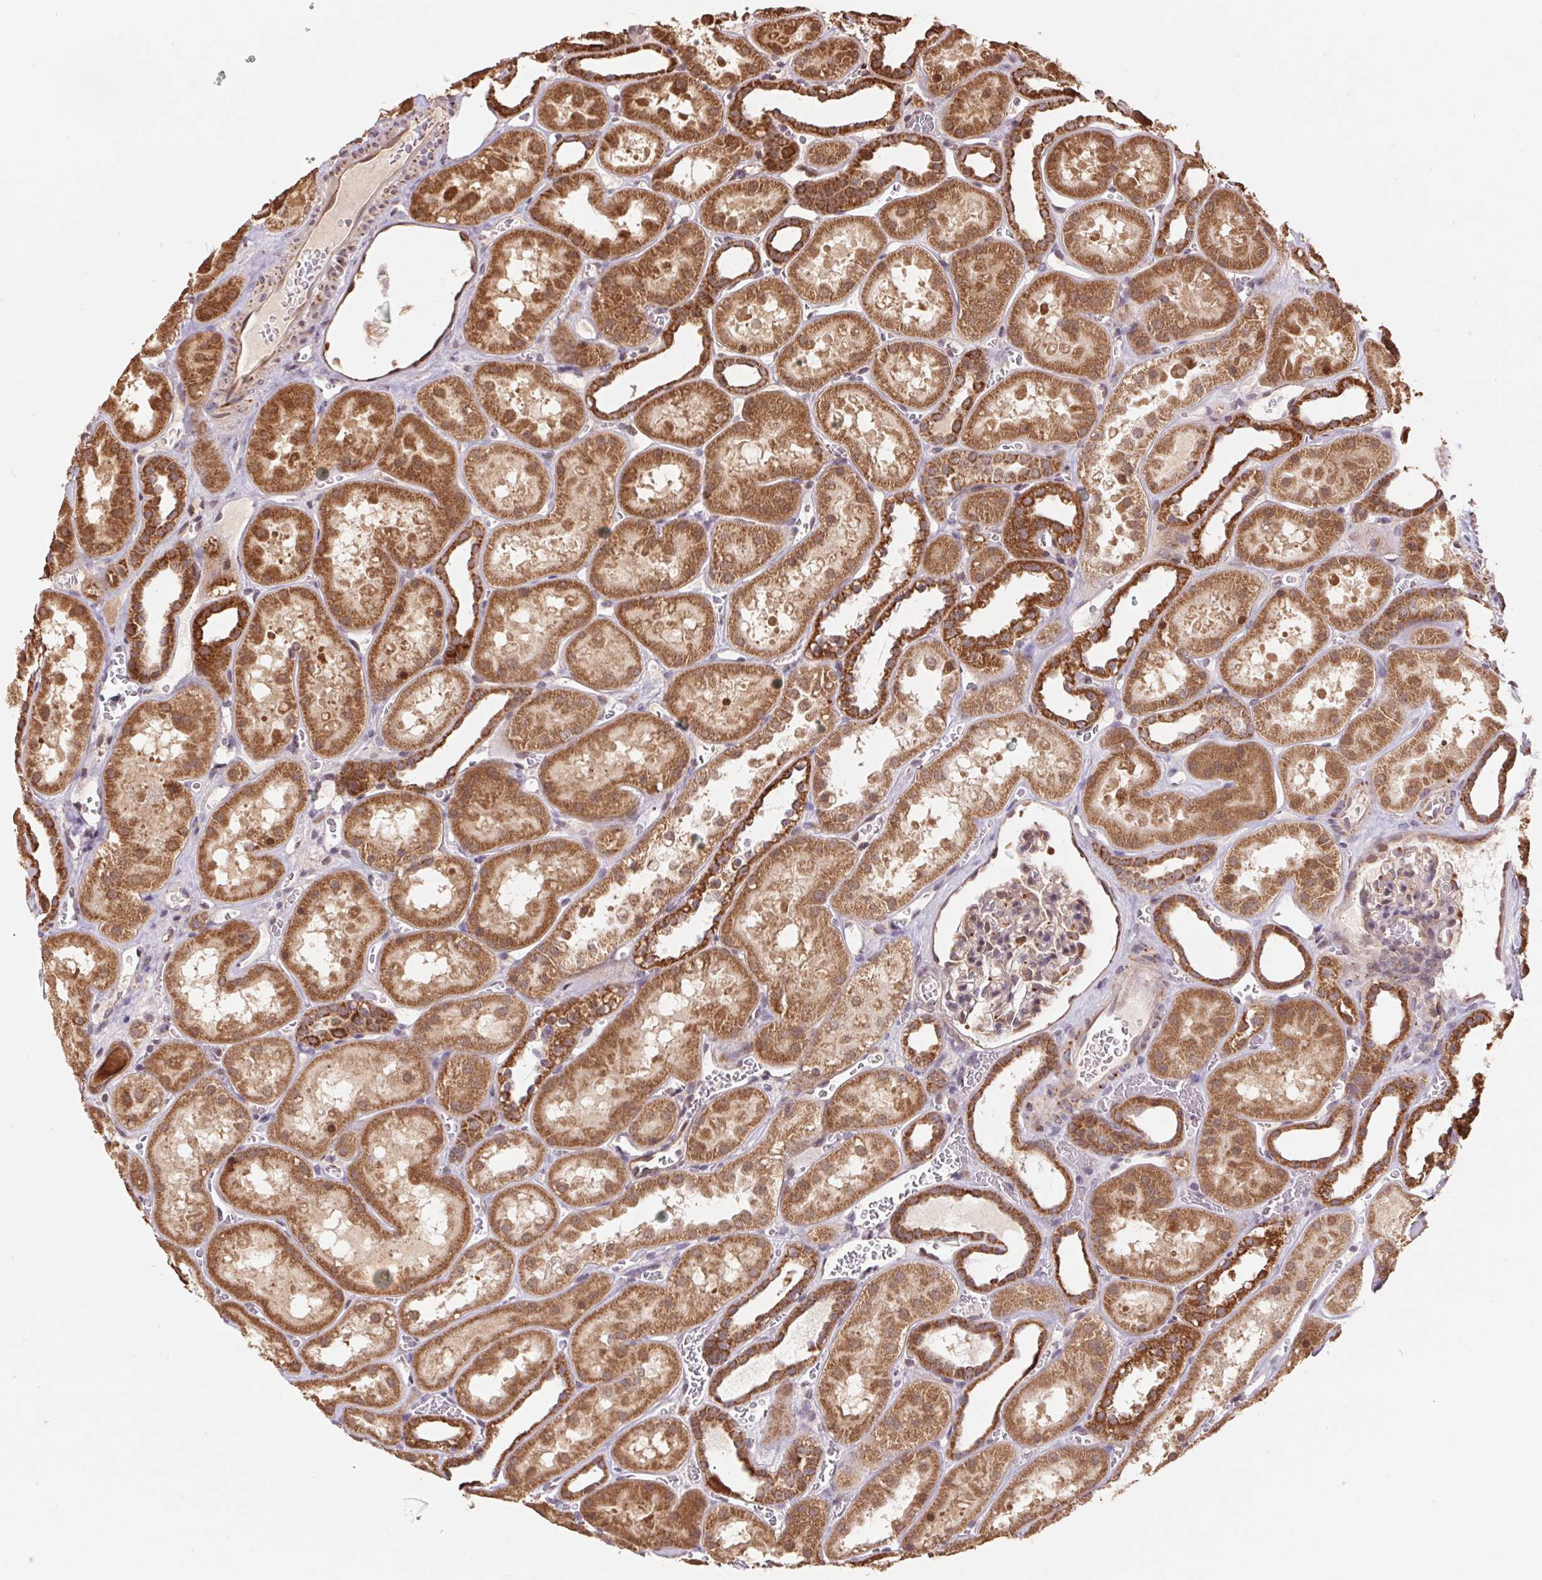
{"staining": {"intensity": "moderate", "quantity": "<25%", "location": "cytoplasmic/membranous"}, "tissue": "kidney", "cell_type": "Cells in glomeruli", "image_type": "normal", "snomed": [{"axis": "morphology", "description": "Normal tissue, NOS"}, {"axis": "topography", "description": "Kidney"}], "caption": "This histopathology image demonstrates immunohistochemistry staining of benign human kidney, with low moderate cytoplasmic/membranous staining in about <25% of cells in glomeruli.", "gene": "PDHA1", "patient": {"sex": "female", "age": 41}}